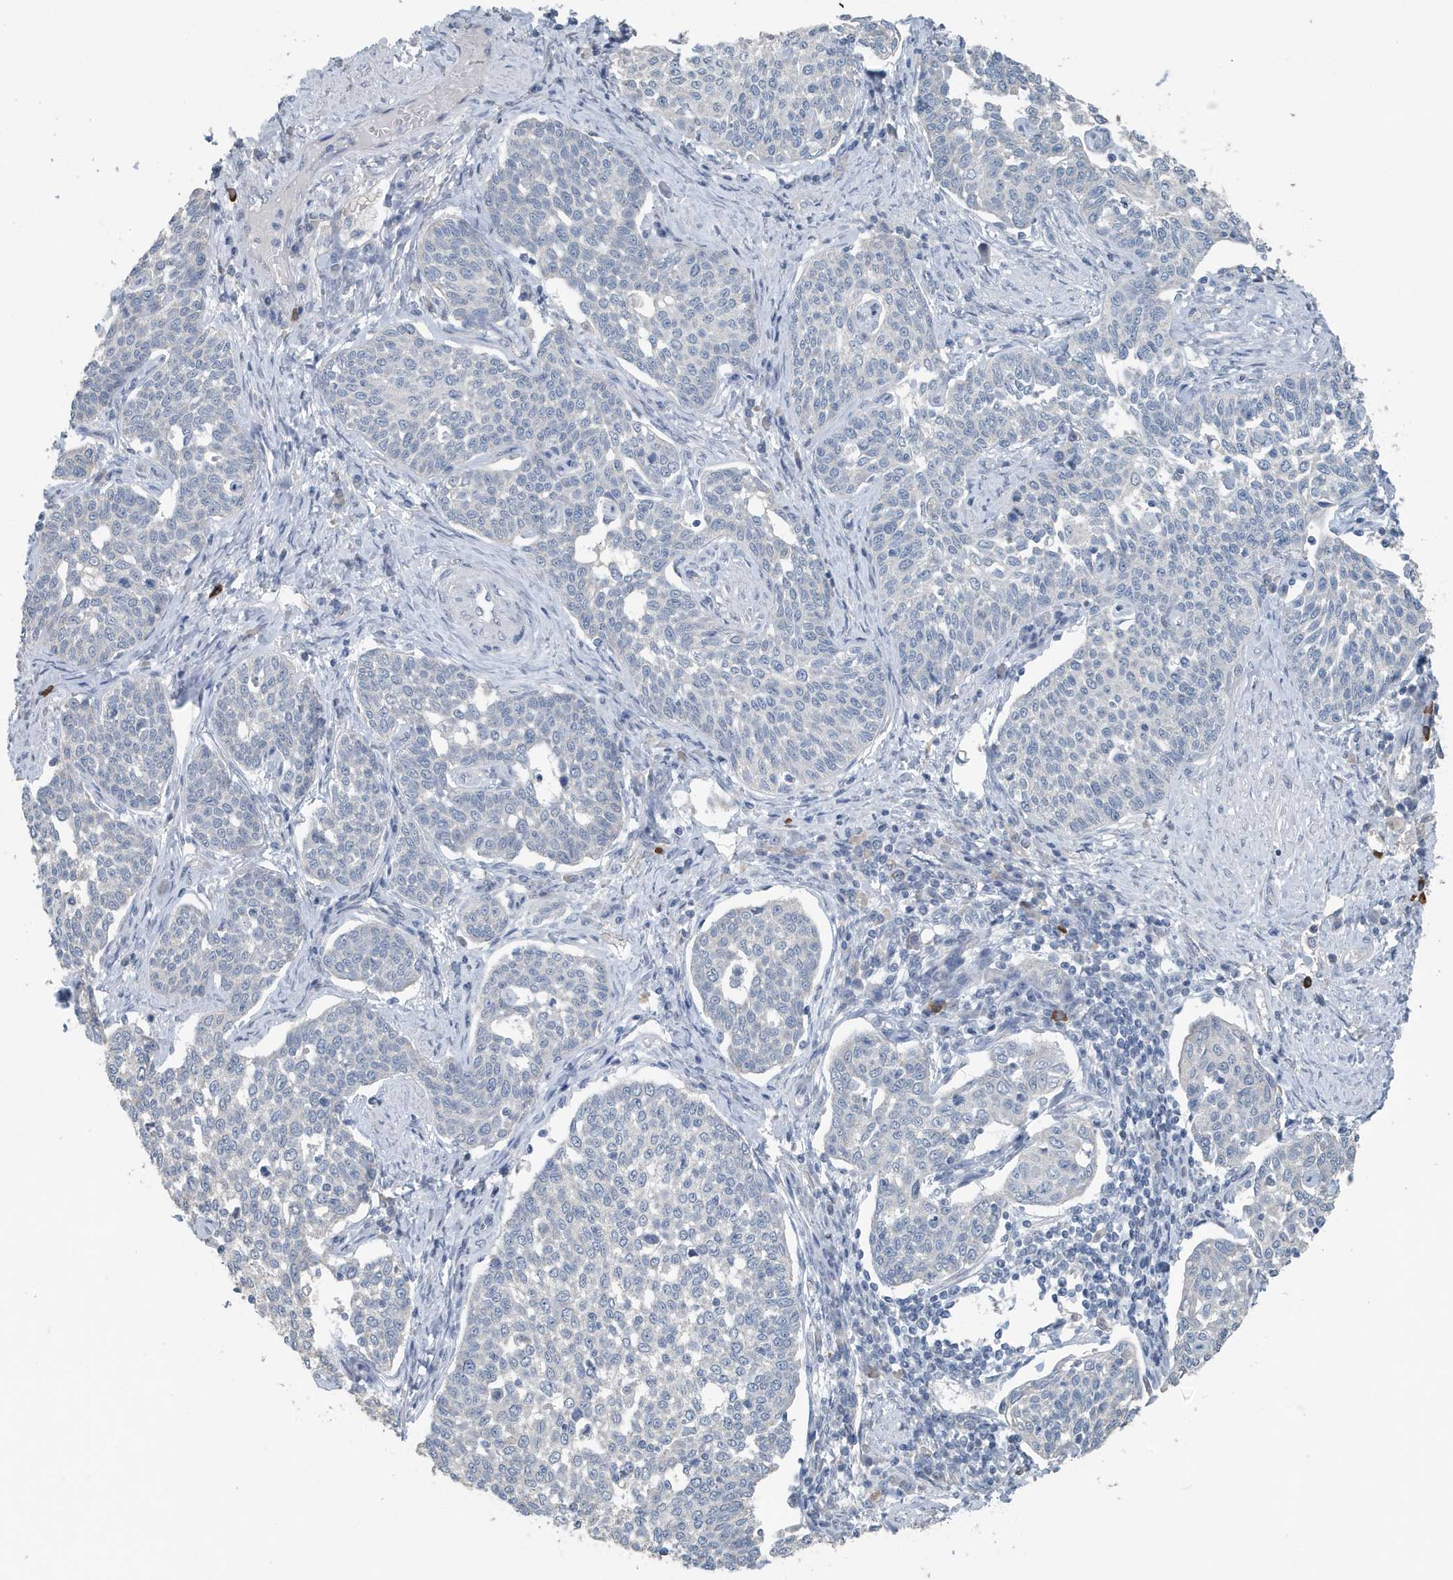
{"staining": {"intensity": "negative", "quantity": "none", "location": "none"}, "tissue": "cervical cancer", "cell_type": "Tumor cells", "image_type": "cancer", "snomed": [{"axis": "morphology", "description": "Squamous cell carcinoma, NOS"}, {"axis": "topography", "description": "Cervix"}], "caption": "Tumor cells are negative for protein expression in human cervical cancer (squamous cell carcinoma).", "gene": "UGT2B4", "patient": {"sex": "female", "age": 34}}